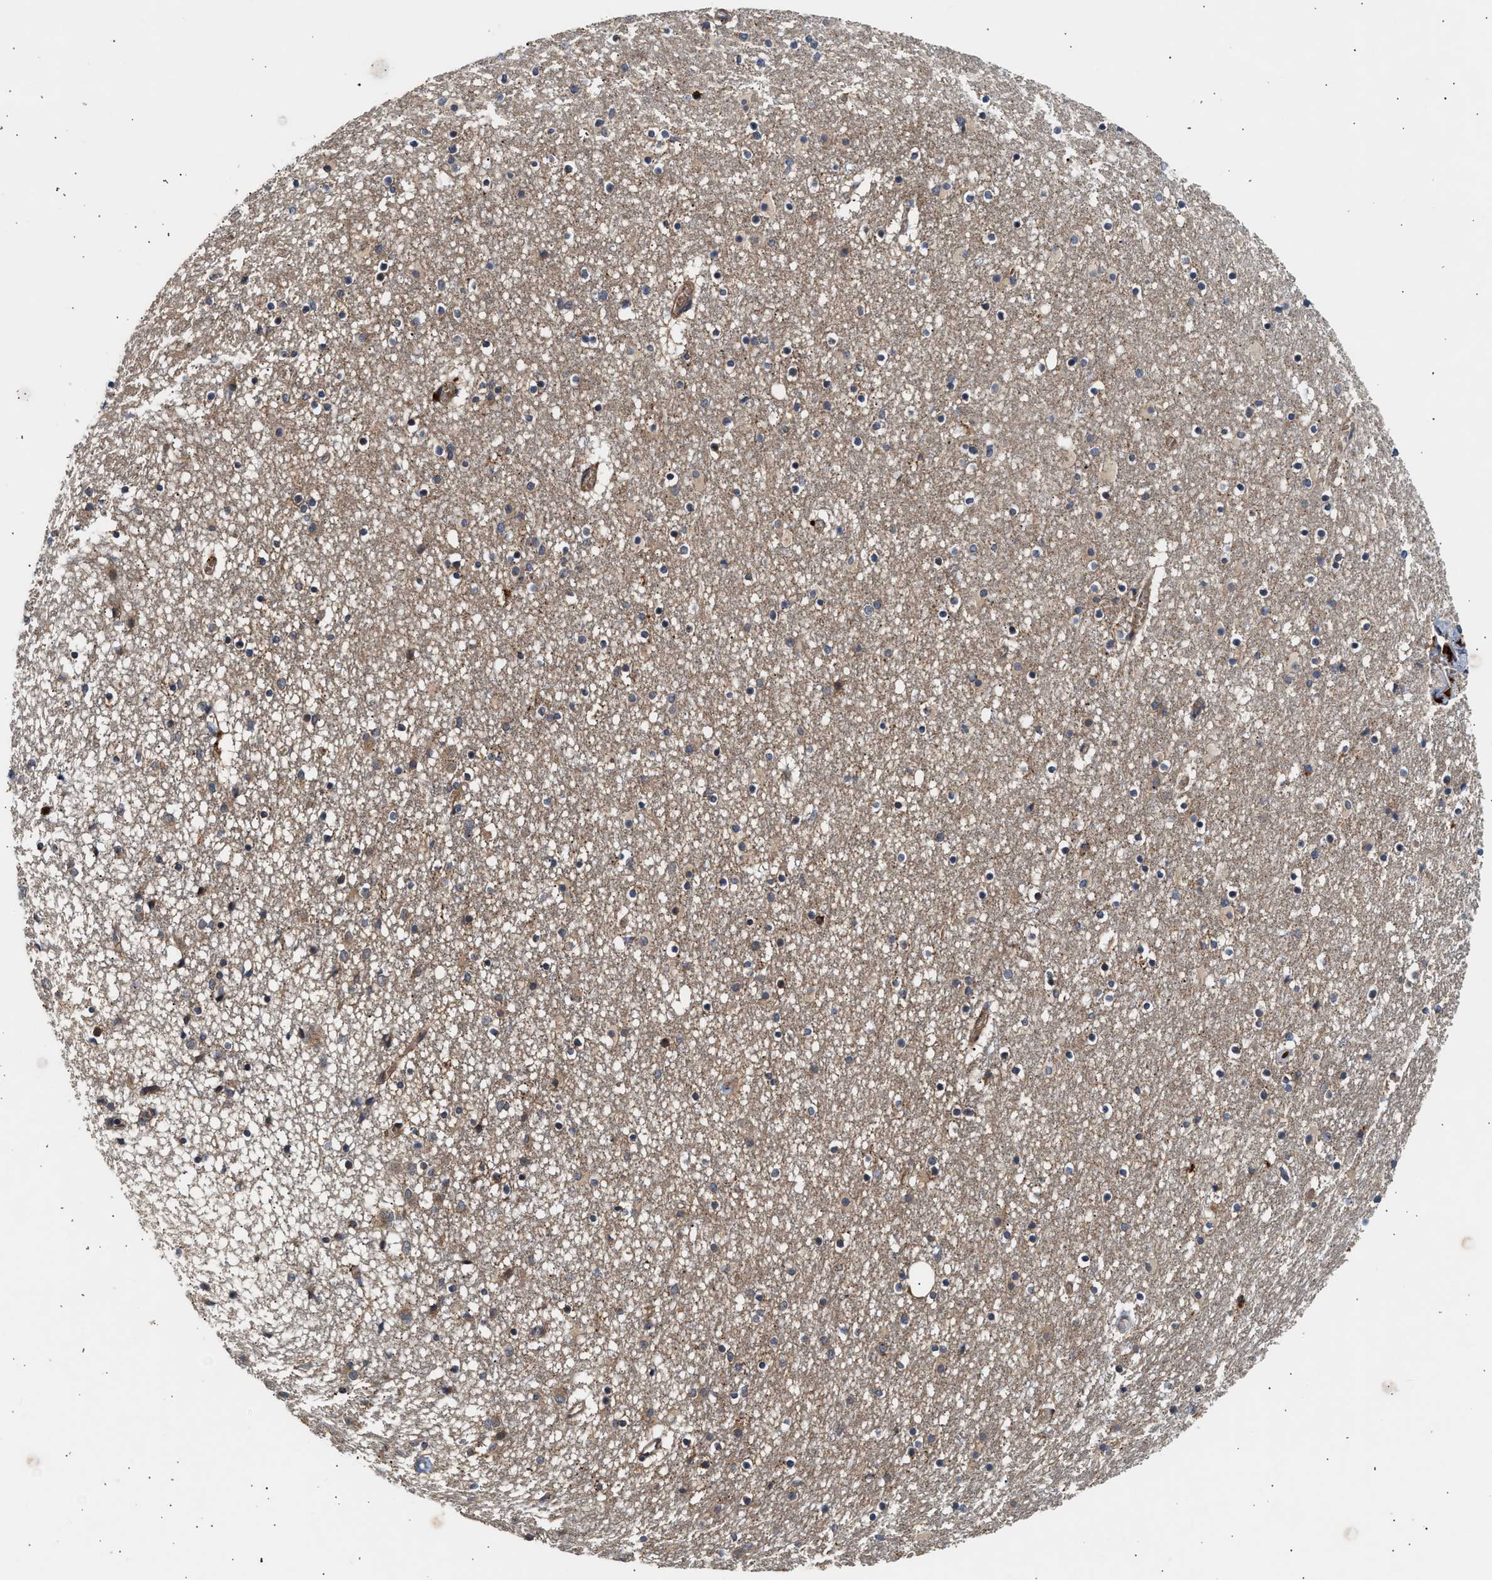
{"staining": {"intensity": "strong", "quantity": "<25%", "location": "cytoplasmic/membranous"}, "tissue": "caudate", "cell_type": "Glial cells", "image_type": "normal", "snomed": [{"axis": "morphology", "description": "Normal tissue, NOS"}, {"axis": "topography", "description": "Lateral ventricle wall"}], "caption": "Immunohistochemistry (IHC) of benign human caudate reveals medium levels of strong cytoplasmic/membranous staining in approximately <25% of glial cells.", "gene": "PLD3", "patient": {"sex": "male", "age": 45}}